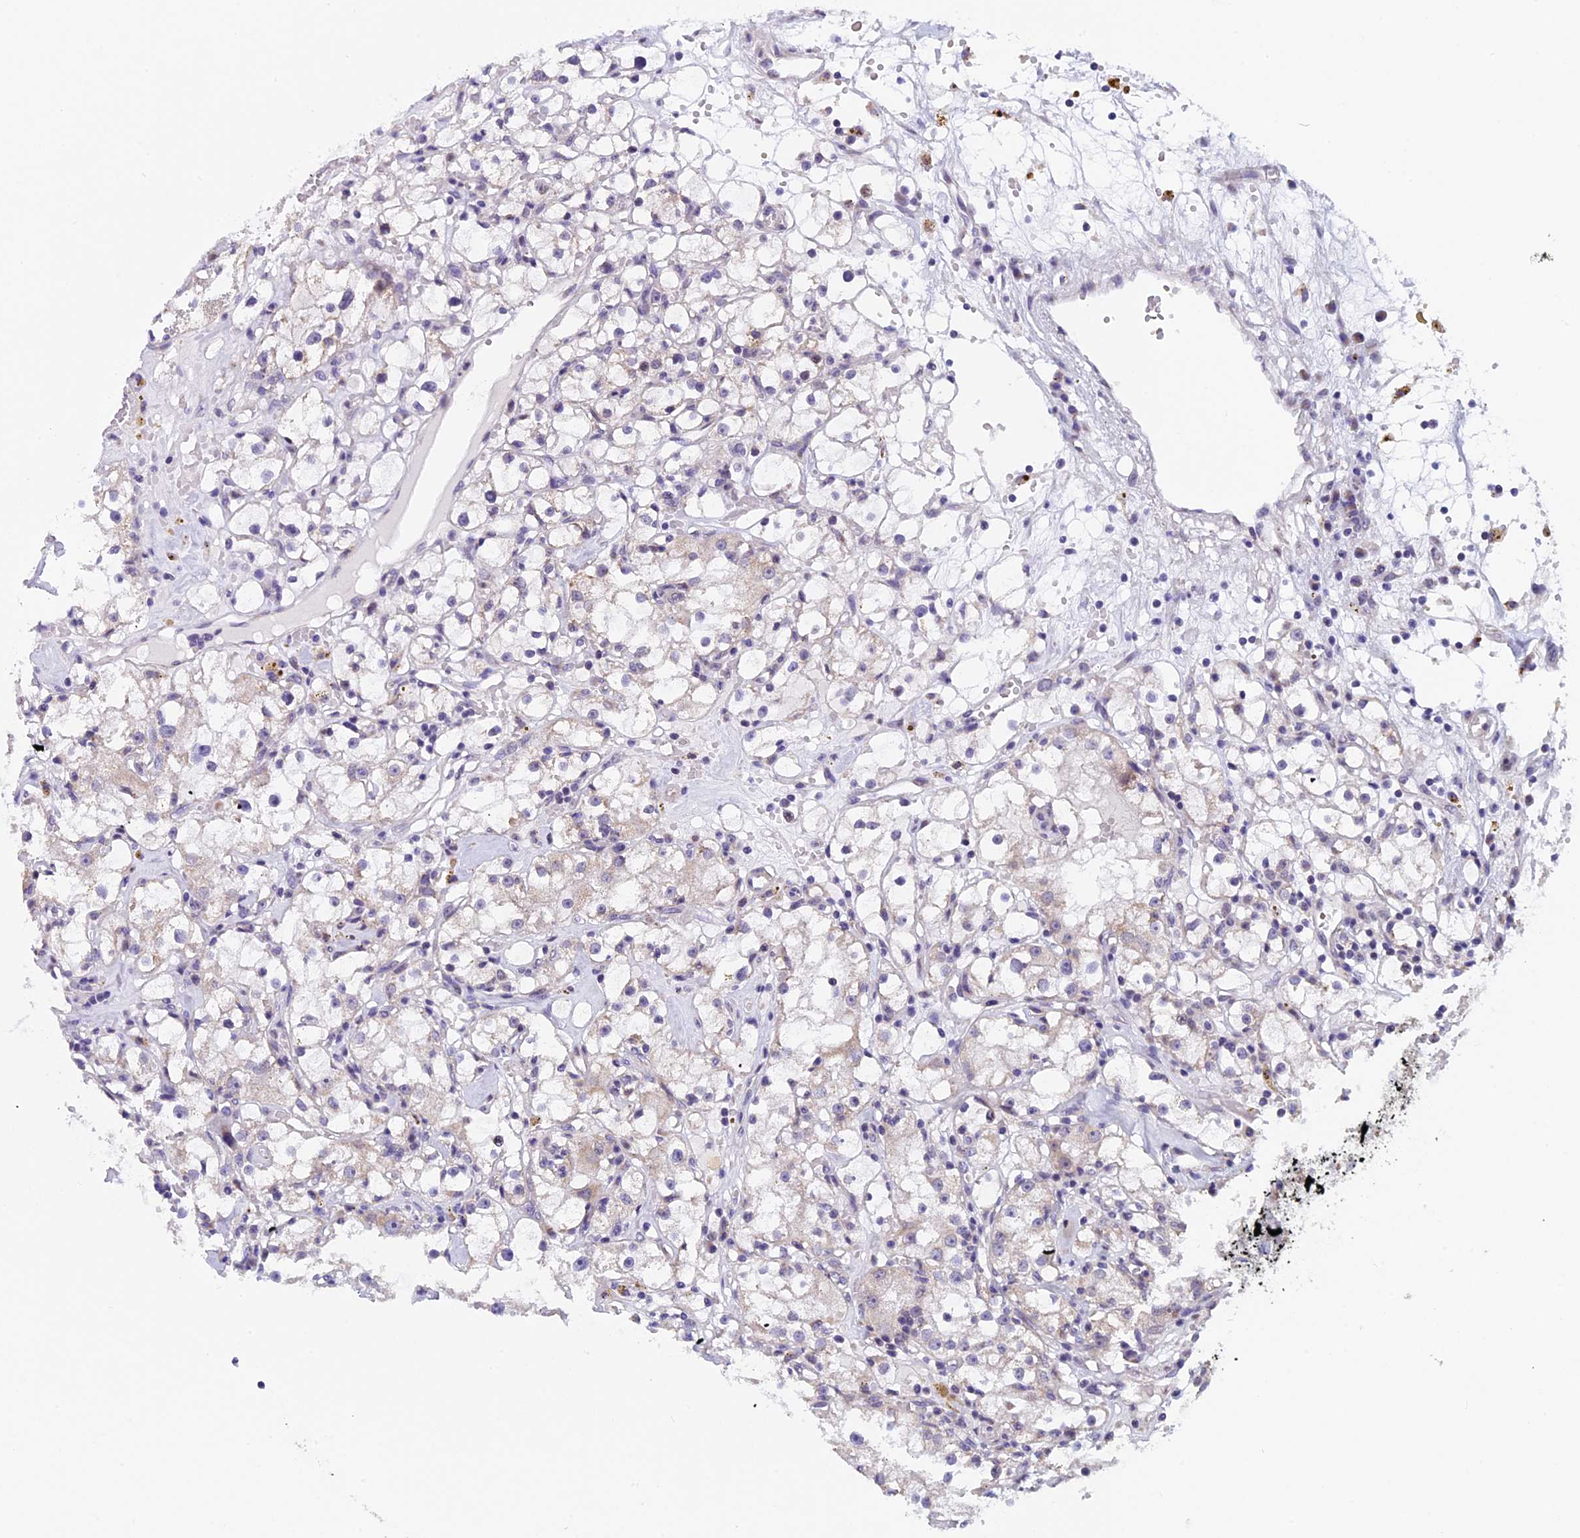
{"staining": {"intensity": "weak", "quantity": "<25%", "location": "cytoplasmic/membranous"}, "tissue": "renal cancer", "cell_type": "Tumor cells", "image_type": "cancer", "snomed": [{"axis": "morphology", "description": "Adenocarcinoma, NOS"}, {"axis": "topography", "description": "Kidney"}], "caption": "Tumor cells show no significant positivity in renal cancer (adenocarcinoma).", "gene": "ZNF317", "patient": {"sex": "male", "age": 56}}